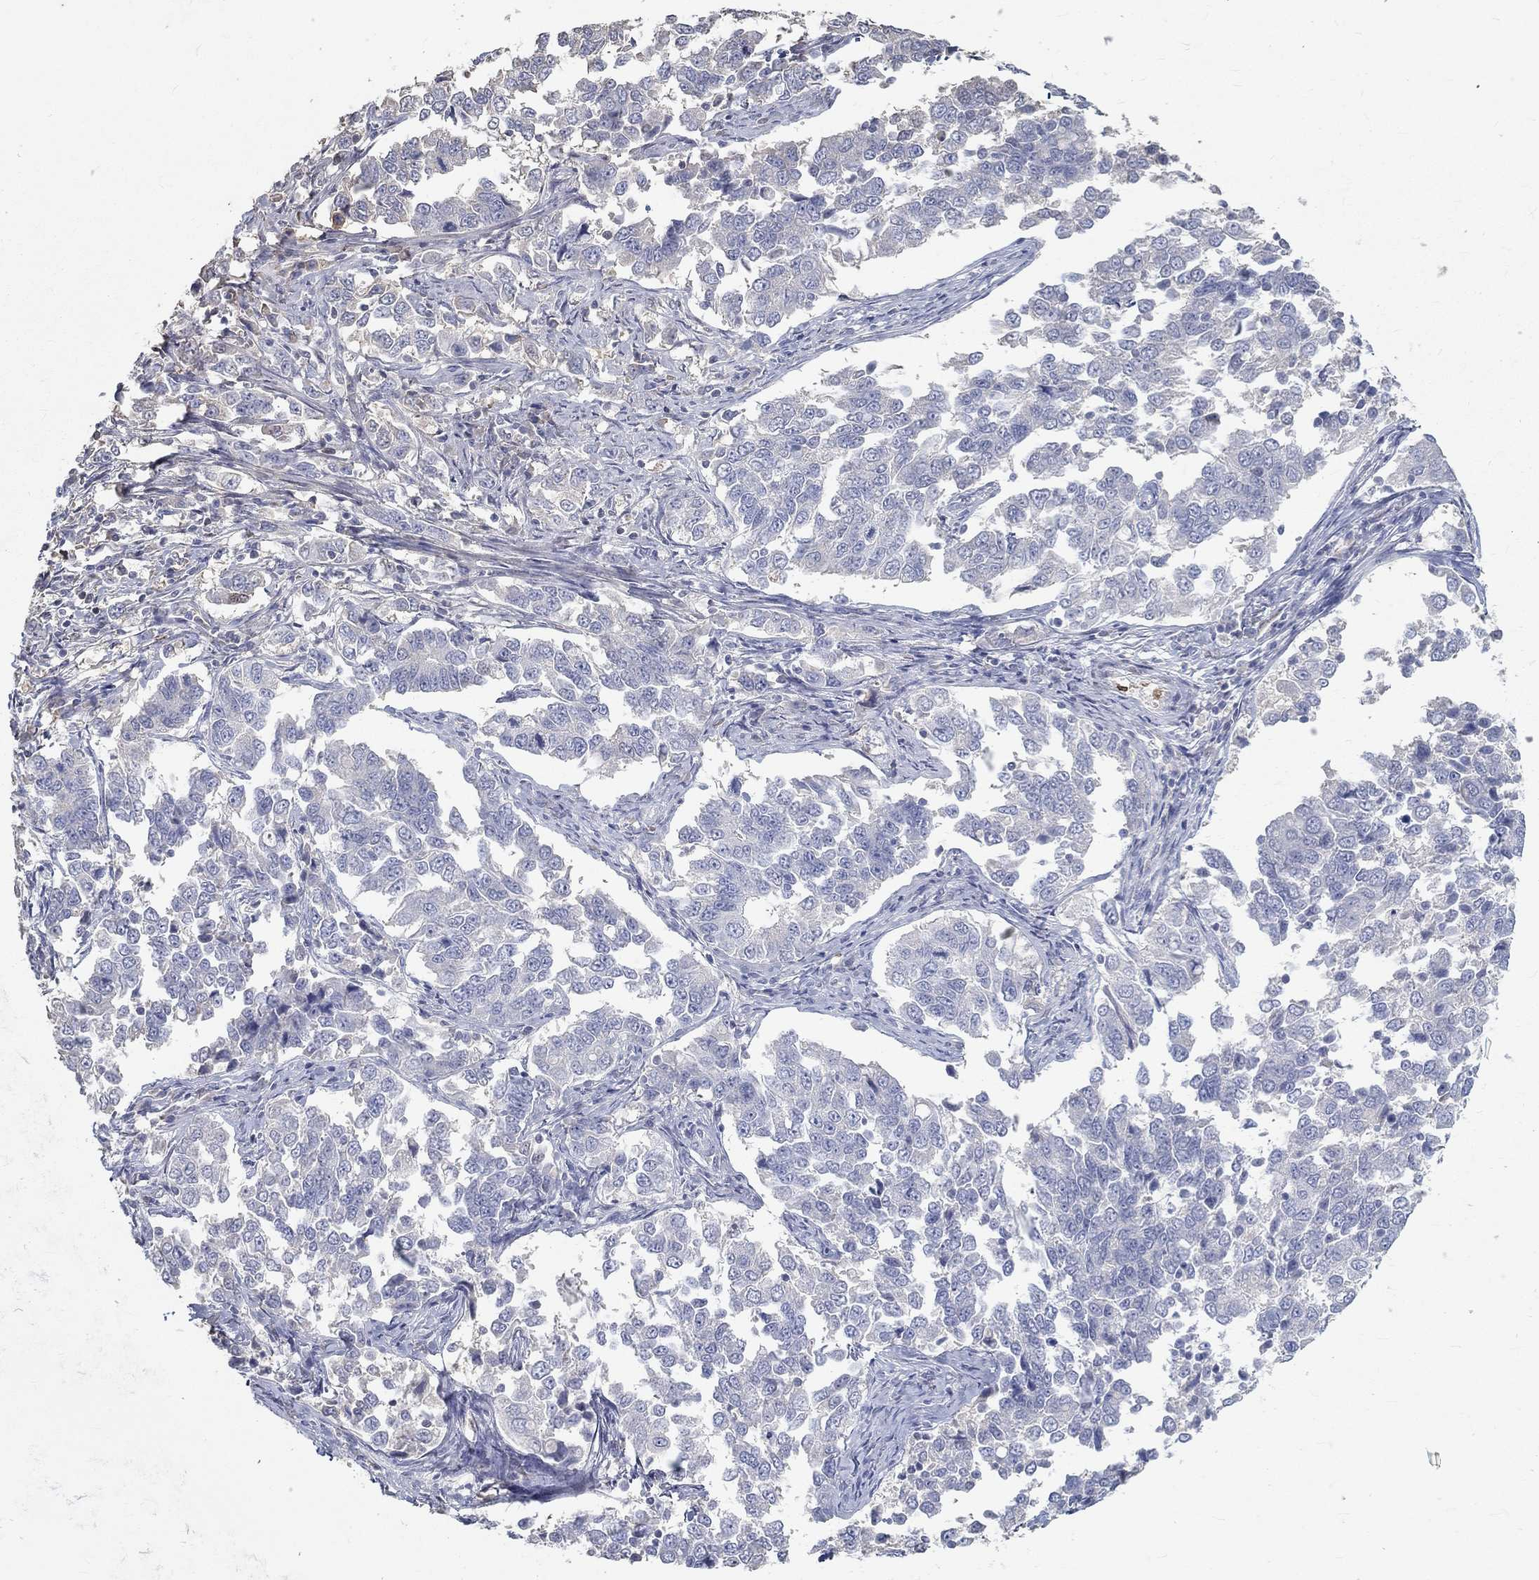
{"staining": {"intensity": "negative", "quantity": "none", "location": "none"}, "tissue": "endometrial cancer", "cell_type": "Tumor cells", "image_type": "cancer", "snomed": [{"axis": "morphology", "description": "Adenocarcinoma, NOS"}, {"axis": "topography", "description": "Endometrium"}], "caption": "Tumor cells are negative for brown protein staining in endometrial cancer.", "gene": "FGF2", "patient": {"sex": "female", "age": 43}}